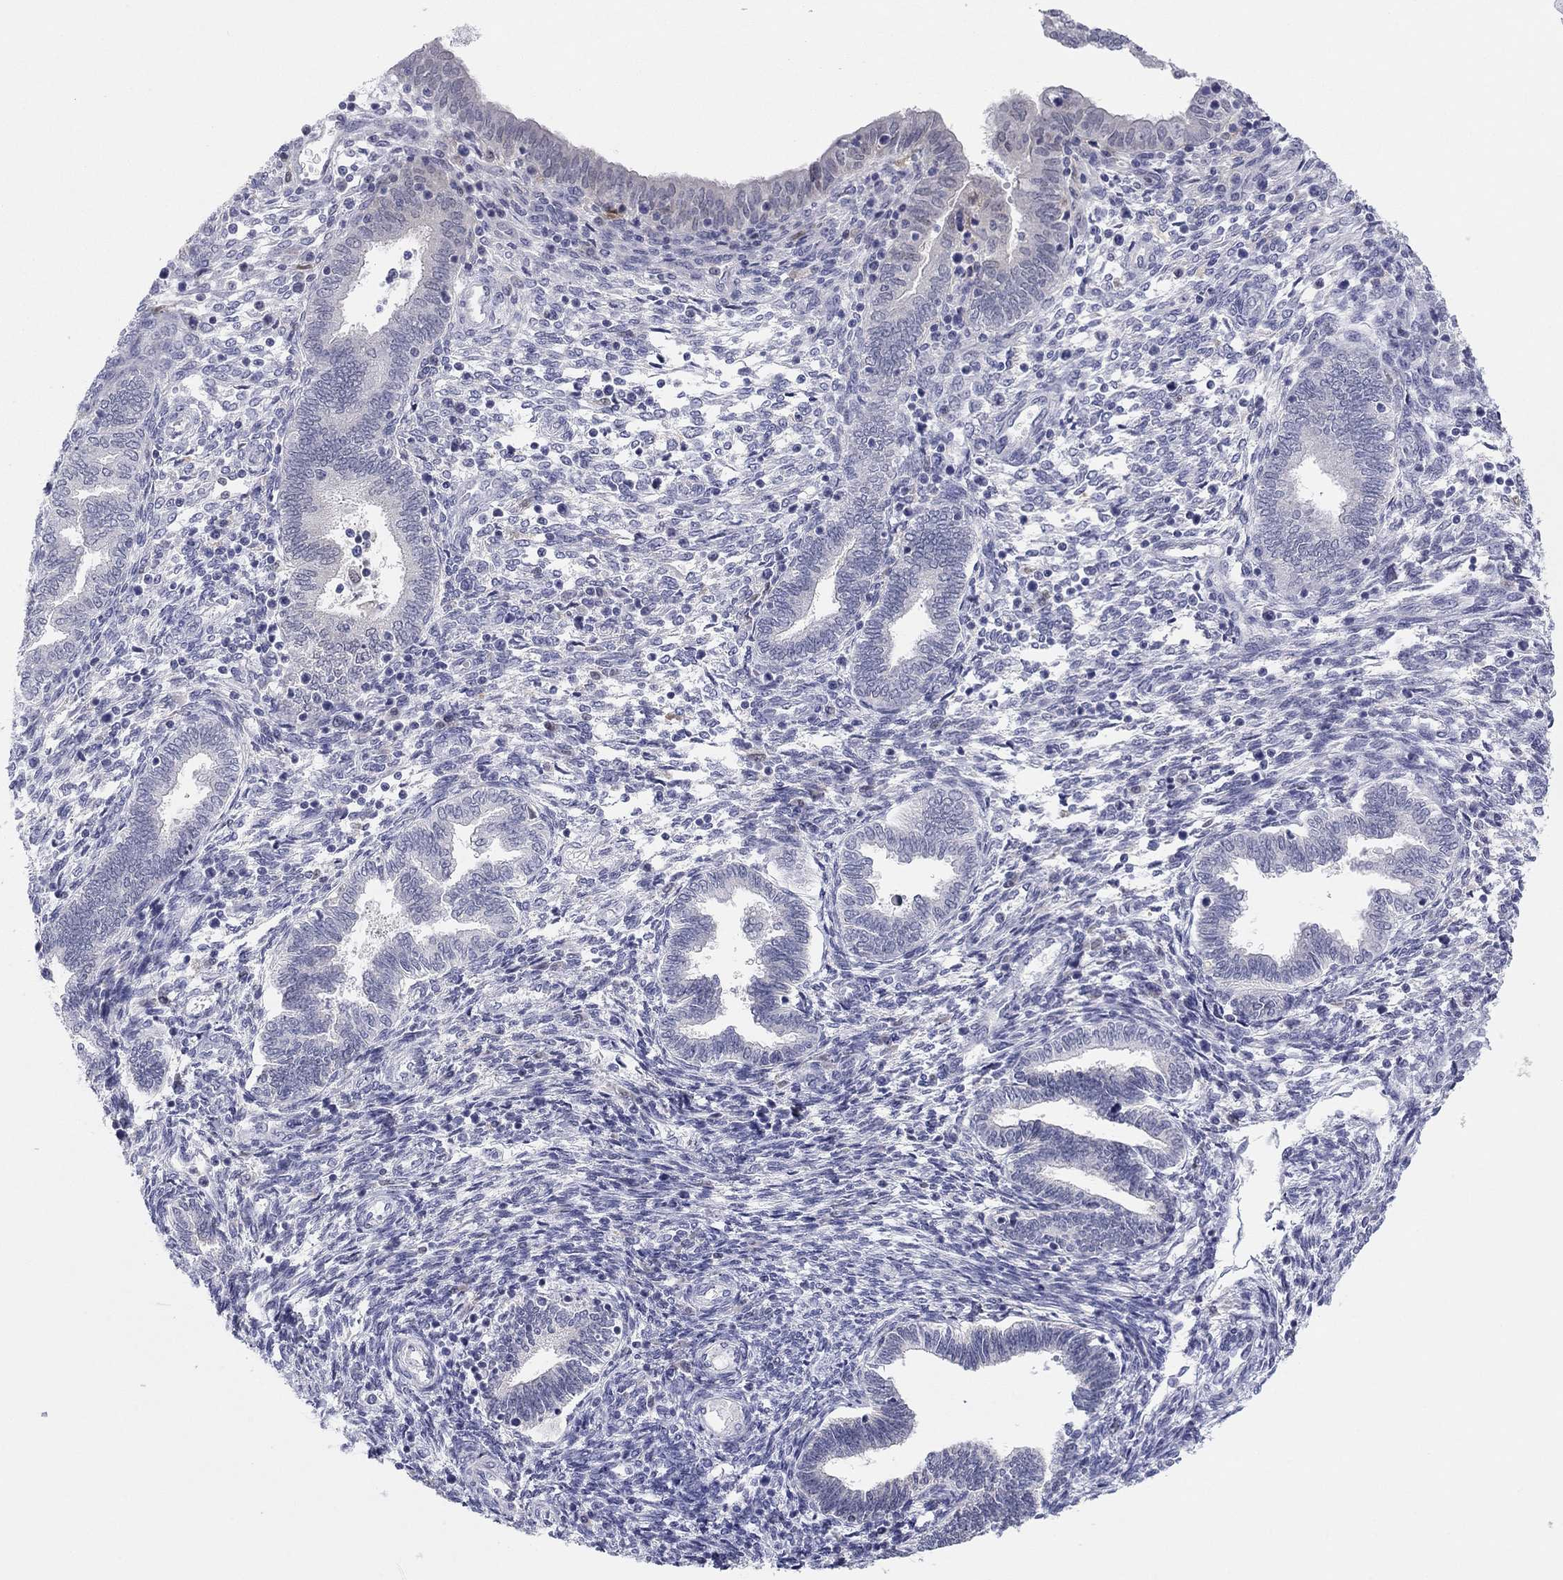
{"staining": {"intensity": "negative", "quantity": "none", "location": "none"}, "tissue": "endometrium", "cell_type": "Cells in endometrial stroma", "image_type": "normal", "snomed": [{"axis": "morphology", "description": "Normal tissue, NOS"}, {"axis": "topography", "description": "Endometrium"}], "caption": "Endometrium was stained to show a protein in brown. There is no significant staining in cells in endometrial stroma.", "gene": "PDXK", "patient": {"sex": "female", "age": 42}}